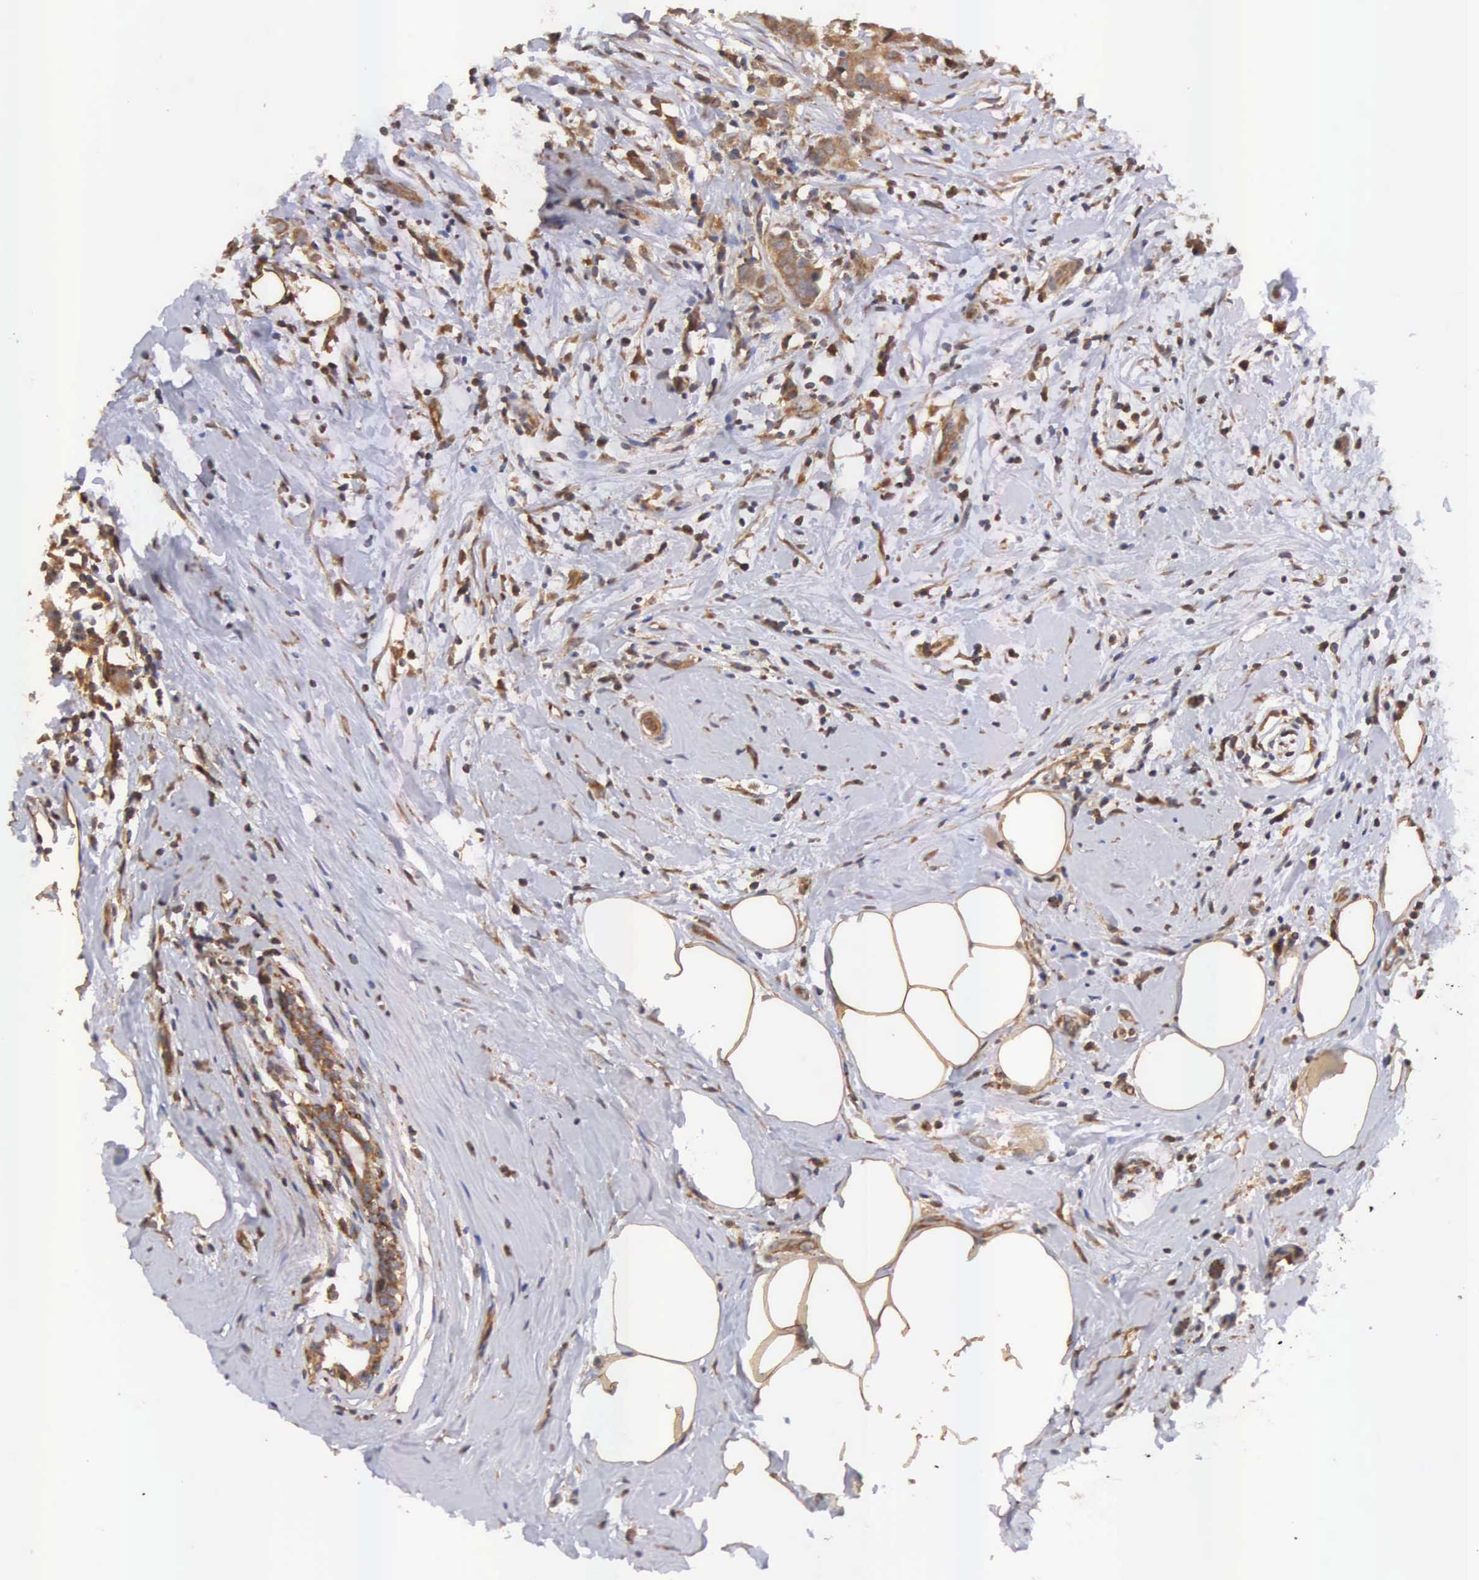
{"staining": {"intensity": "moderate", "quantity": ">75%", "location": "cytoplasmic/membranous"}, "tissue": "breast cancer", "cell_type": "Tumor cells", "image_type": "cancer", "snomed": [{"axis": "morphology", "description": "Duct carcinoma"}, {"axis": "topography", "description": "Breast"}], "caption": "Protein expression analysis of intraductal carcinoma (breast) exhibits moderate cytoplasmic/membranous positivity in about >75% of tumor cells.", "gene": "DHRS1", "patient": {"sex": "female", "age": 55}}